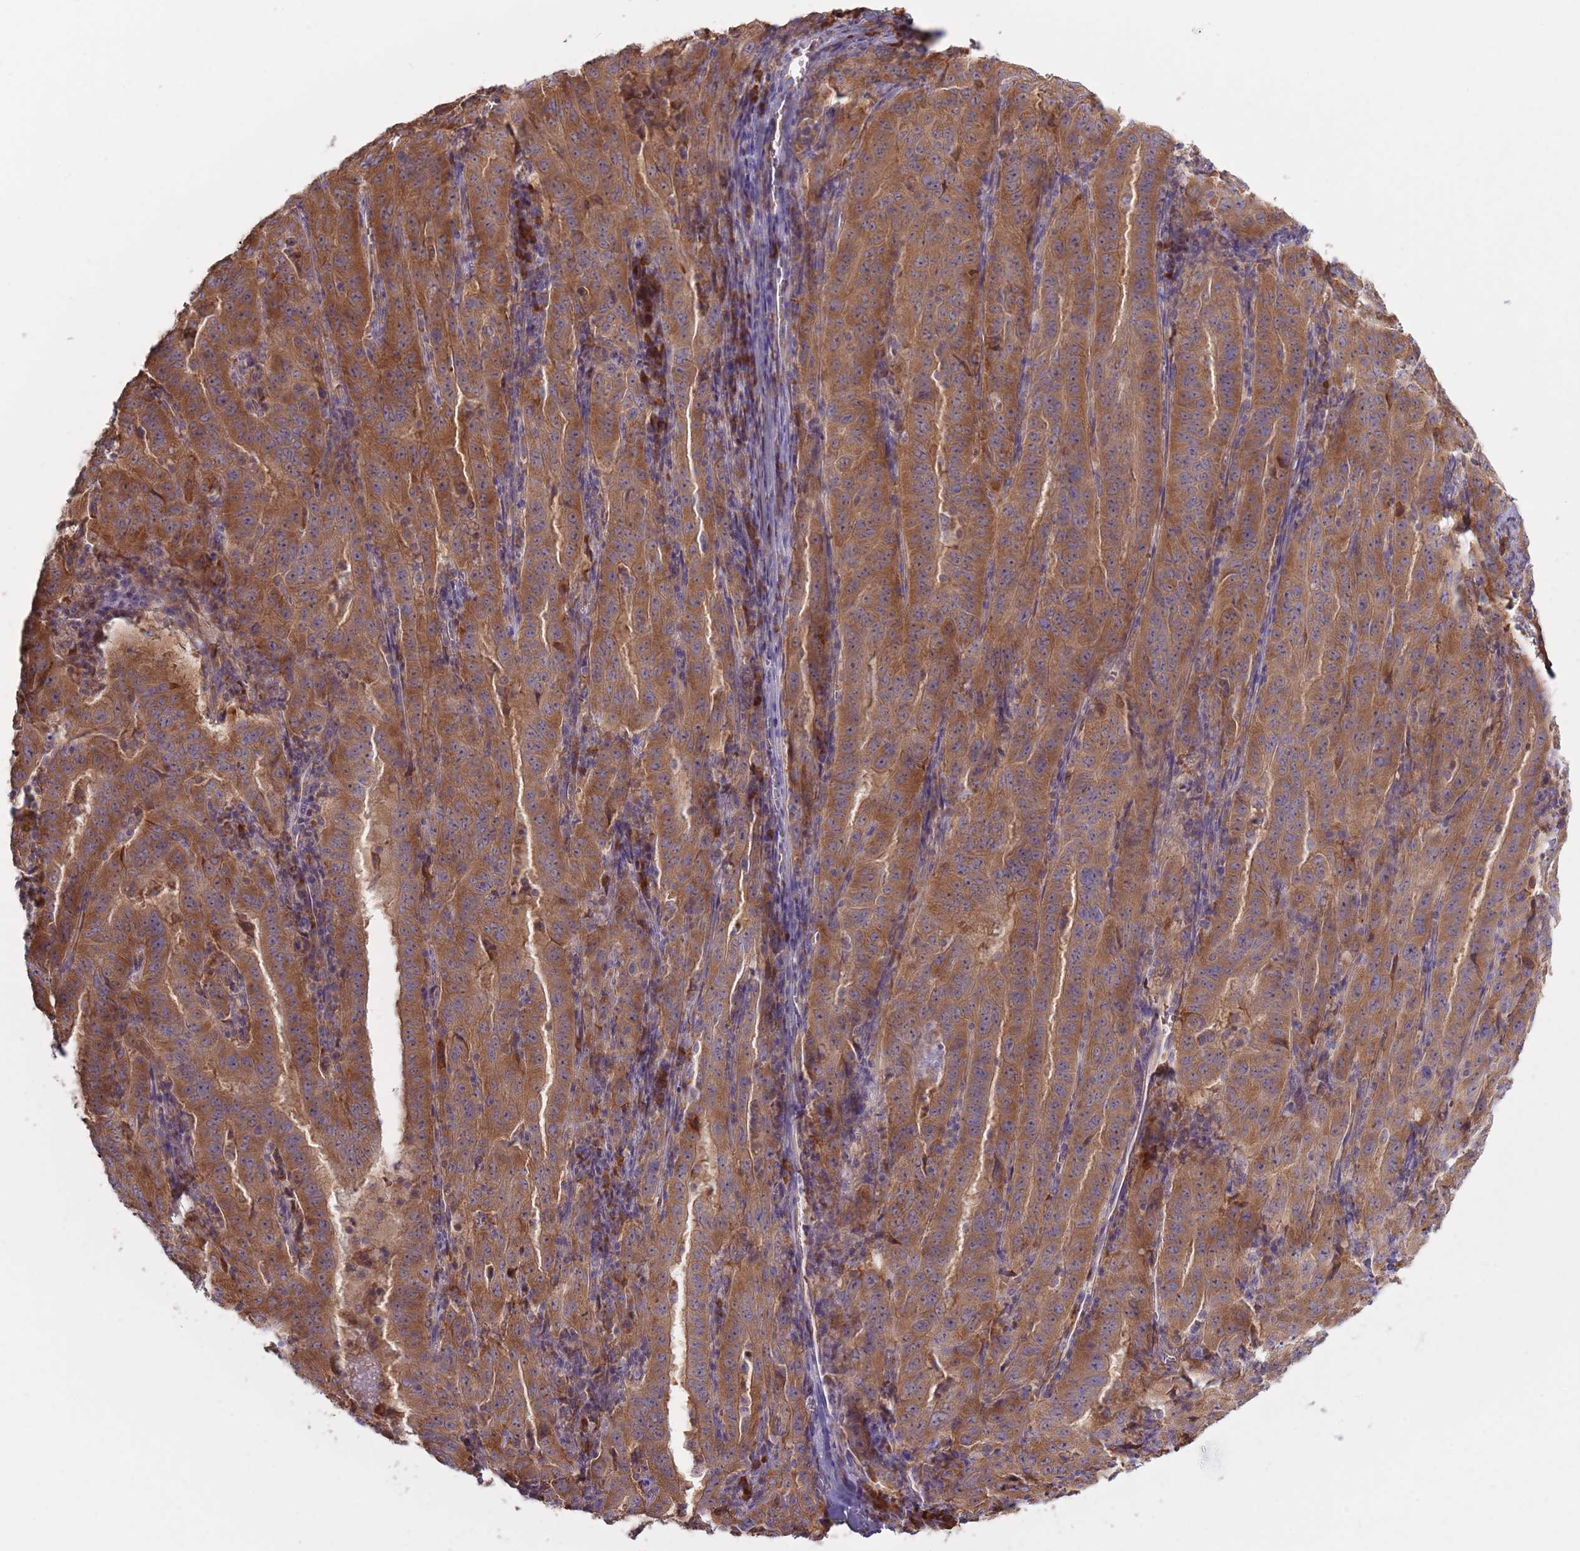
{"staining": {"intensity": "moderate", "quantity": ">75%", "location": "cytoplasmic/membranous"}, "tissue": "pancreatic cancer", "cell_type": "Tumor cells", "image_type": "cancer", "snomed": [{"axis": "morphology", "description": "Adenocarcinoma, NOS"}, {"axis": "topography", "description": "Pancreas"}], "caption": "IHC (DAB) staining of human adenocarcinoma (pancreatic) displays moderate cytoplasmic/membranous protein staining in approximately >75% of tumor cells. The protein is shown in brown color, while the nuclei are stained blue.", "gene": "RPL17-C18orf32", "patient": {"sex": "male", "age": 63}}